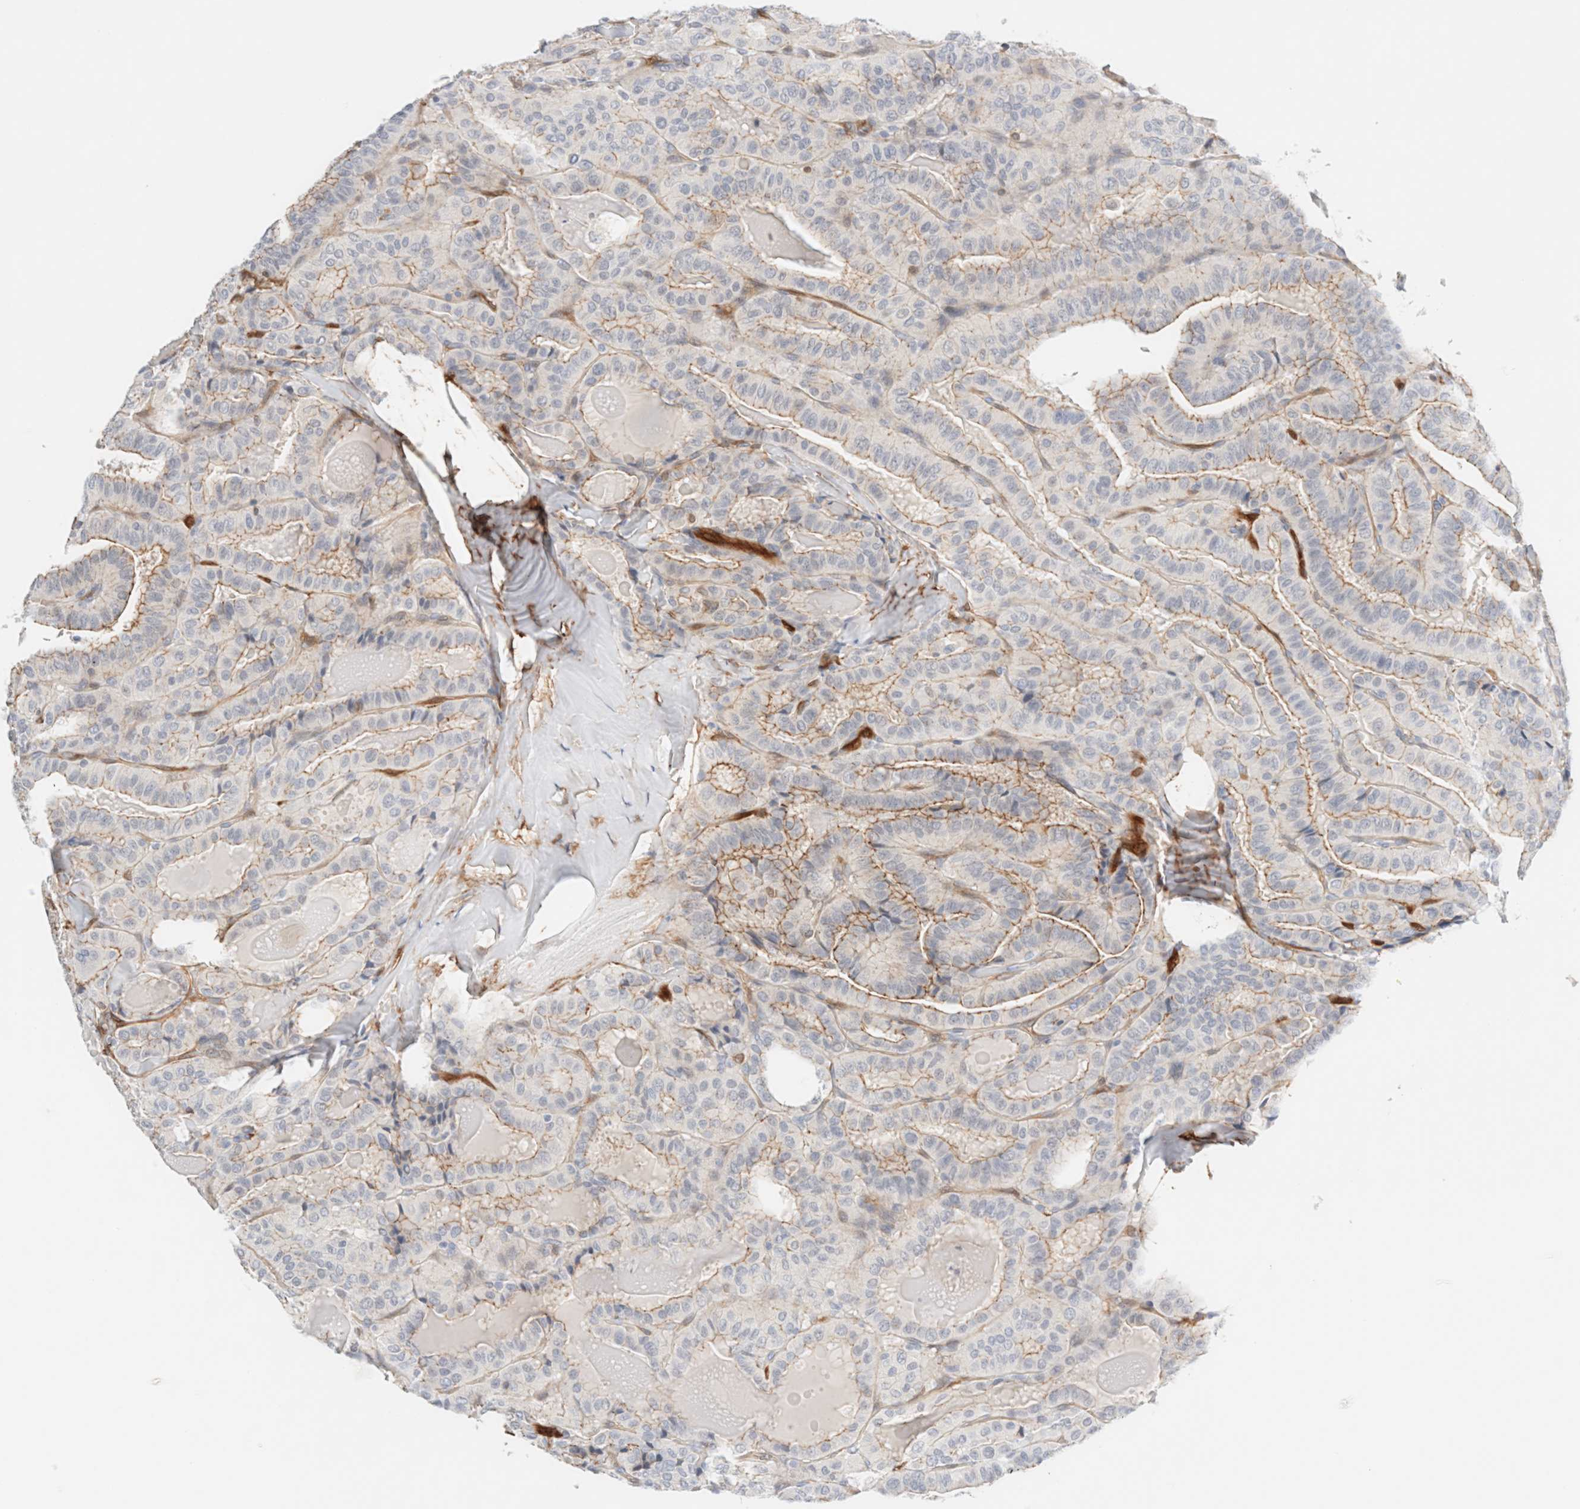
{"staining": {"intensity": "moderate", "quantity": "25%-75%", "location": "cytoplasmic/membranous"}, "tissue": "thyroid cancer", "cell_type": "Tumor cells", "image_type": "cancer", "snomed": [{"axis": "morphology", "description": "Papillary adenocarcinoma, NOS"}, {"axis": "topography", "description": "Thyroid gland"}], "caption": "Human thyroid papillary adenocarcinoma stained for a protein (brown) demonstrates moderate cytoplasmic/membranous positive positivity in approximately 25%-75% of tumor cells.", "gene": "LMCD1", "patient": {"sex": "male", "age": 77}}